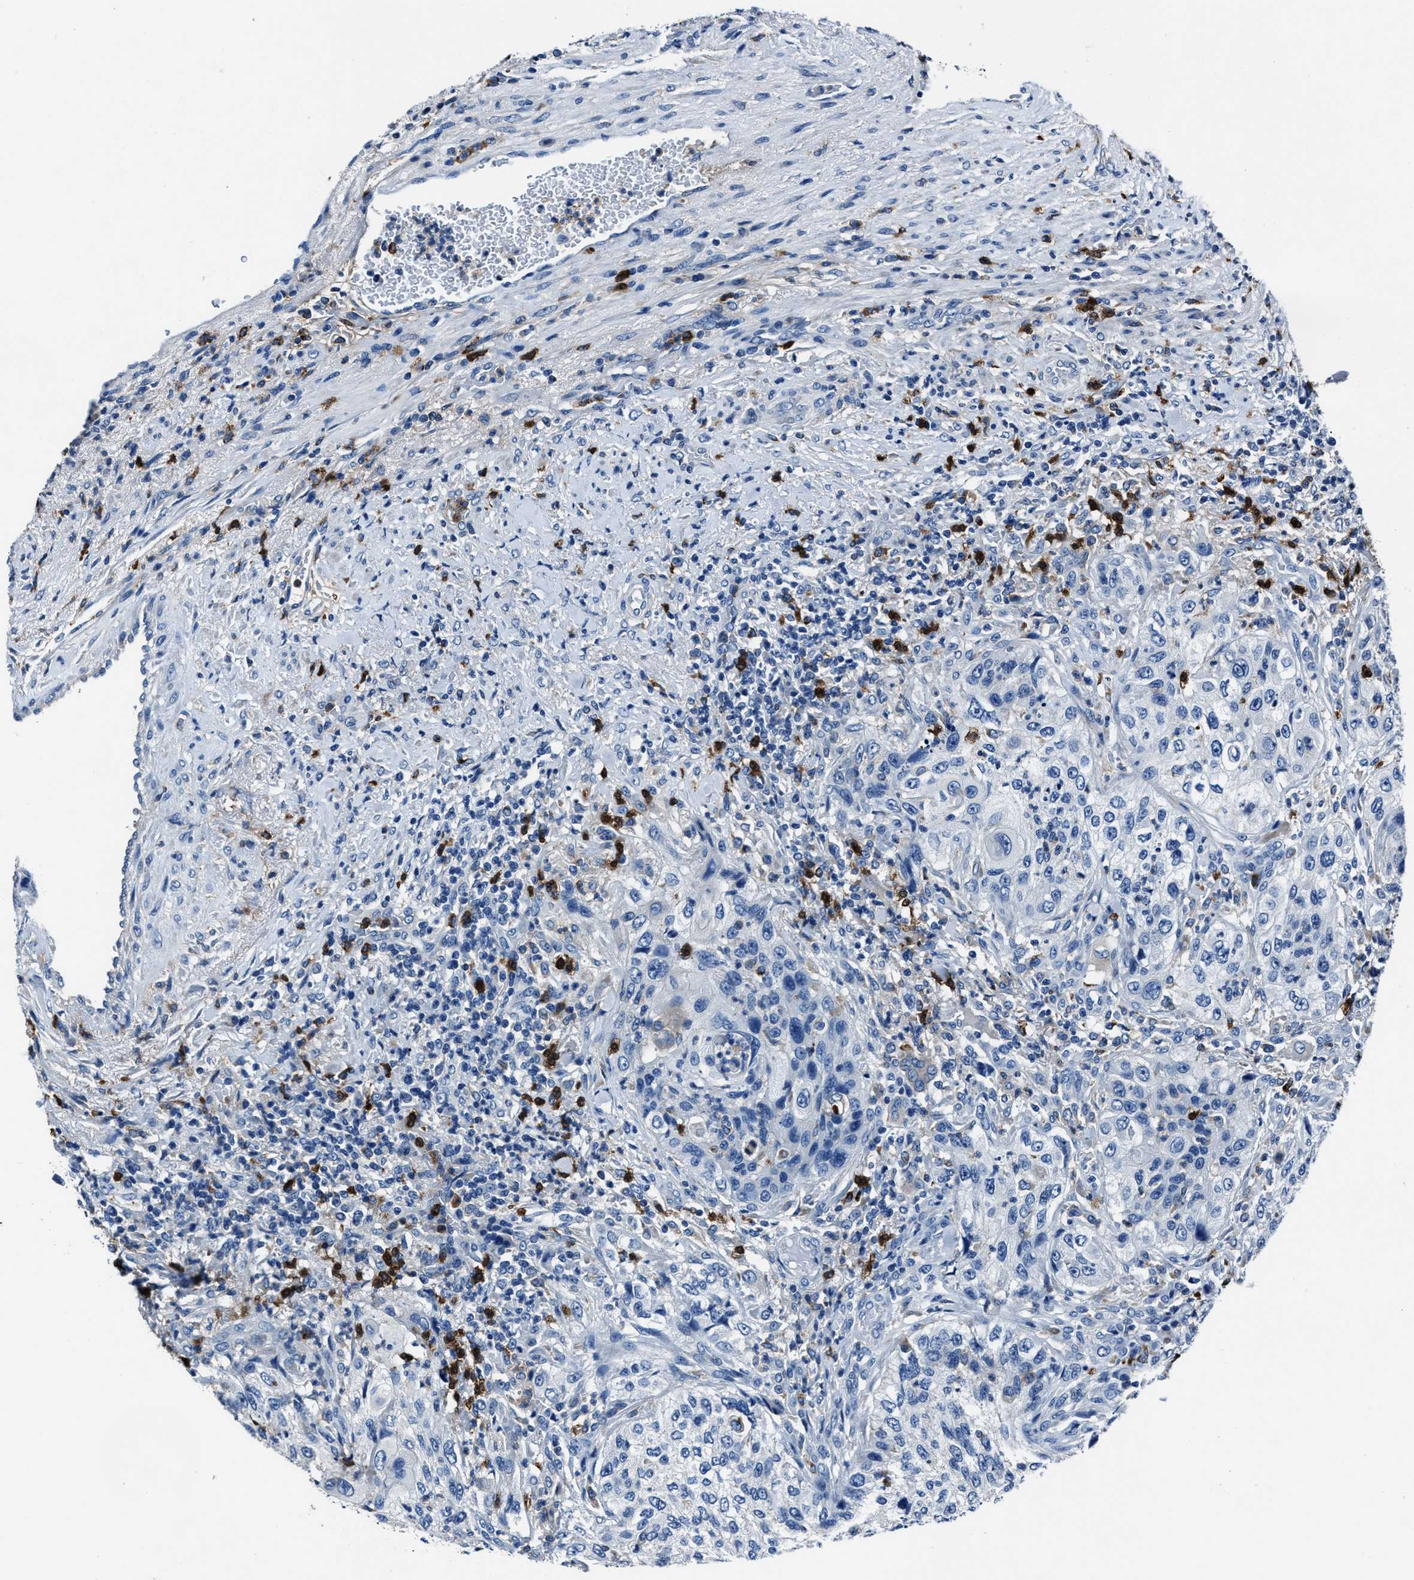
{"staining": {"intensity": "negative", "quantity": "none", "location": "none"}, "tissue": "urothelial cancer", "cell_type": "Tumor cells", "image_type": "cancer", "snomed": [{"axis": "morphology", "description": "Urothelial carcinoma, High grade"}, {"axis": "topography", "description": "Urinary bladder"}], "caption": "This is a histopathology image of IHC staining of urothelial cancer, which shows no expression in tumor cells. (IHC, brightfield microscopy, high magnification).", "gene": "FGL2", "patient": {"sex": "female", "age": 60}}